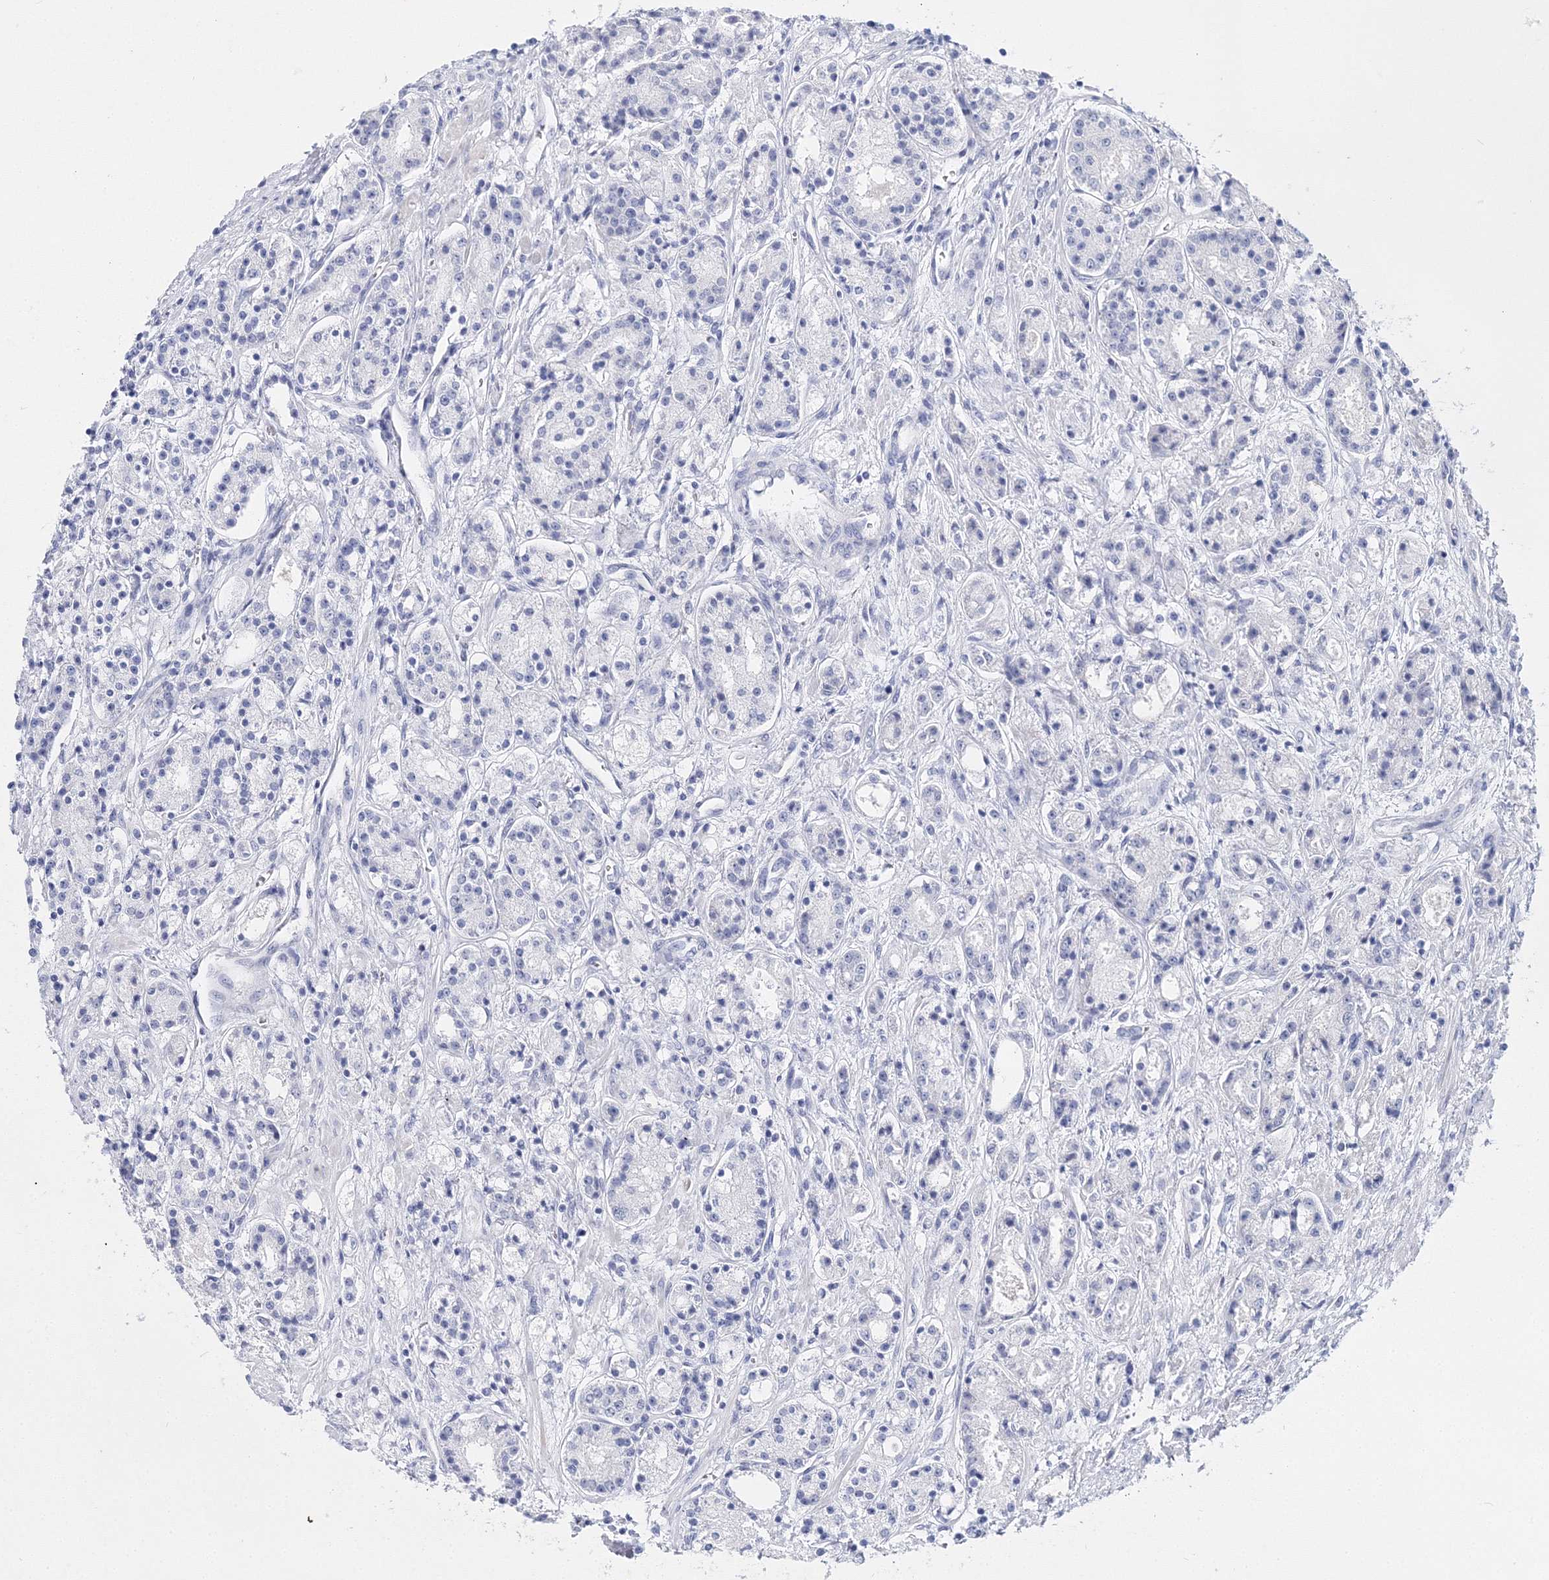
{"staining": {"intensity": "negative", "quantity": "none", "location": "none"}, "tissue": "prostate cancer", "cell_type": "Tumor cells", "image_type": "cancer", "snomed": [{"axis": "morphology", "description": "Adenocarcinoma, High grade"}, {"axis": "topography", "description": "Prostate"}], "caption": "Immunohistochemistry histopathology image of human prostate cancer (adenocarcinoma (high-grade)) stained for a protein (brown), which displays no positivity in tumor cells. The staining was performed using DAB to visualize the protein expression in brown, while the nuclei were stained in blue with hematoxylin (Magnification: 20x).", "gene": "MYOZ2", "patient": {"sex": "male", "age": 60}}